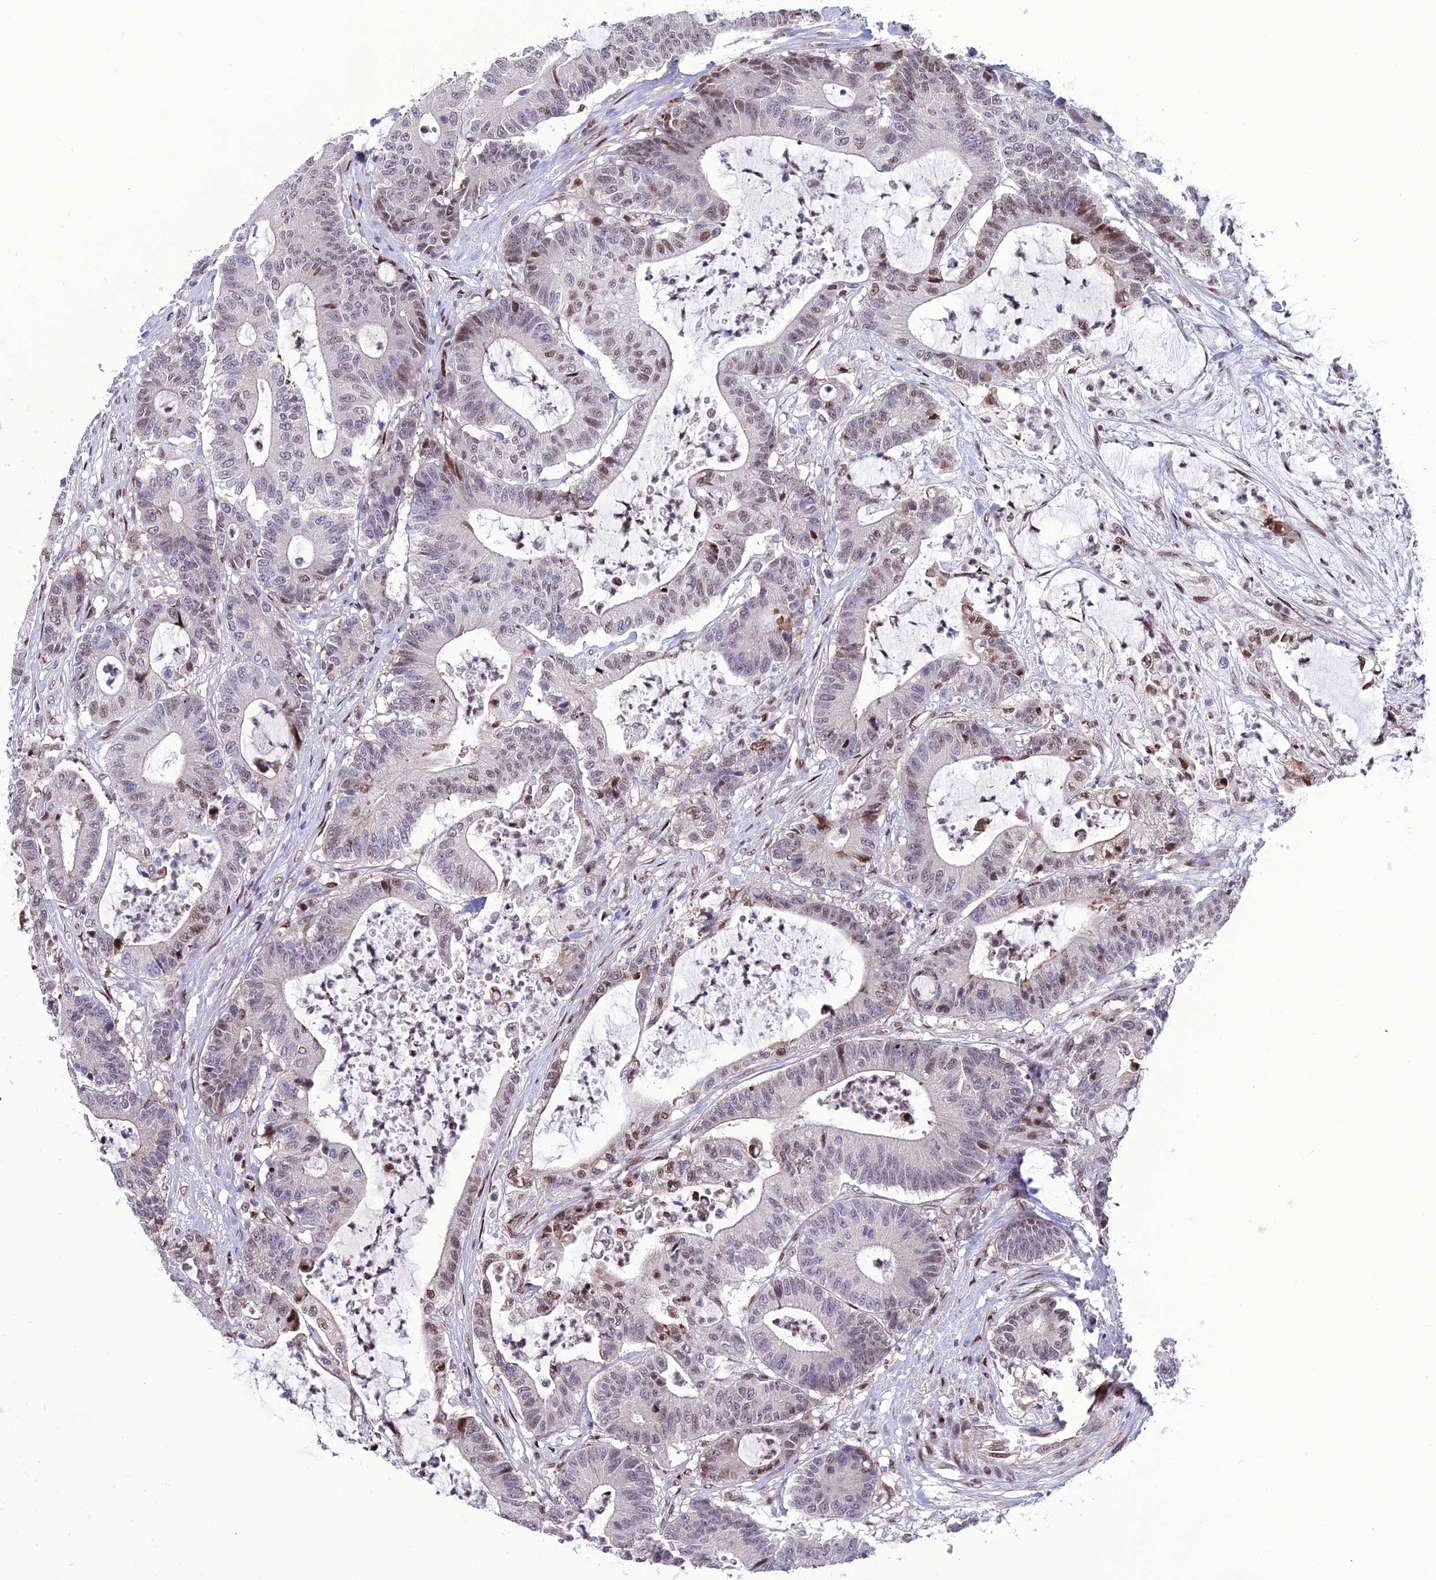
{"staining": {"intensity": "weak", "quantity": "<25%", "location": "nuclear"}, "tissue": "colorectal cancer", "cell_type": "Tumor cells", "image_type": "cancer", "snomed": [{"axis": "morphology", "description": "Adenocarcinoma, NOS"}, {"axis": "topography", "description": "Colon"}], "caption": "This is a micrograph of IHC staining of colorectal cancer, which shows no expression in tumor cells.", "gene": "ZNF707", "patient": {"sex": "female", "age": 84}}